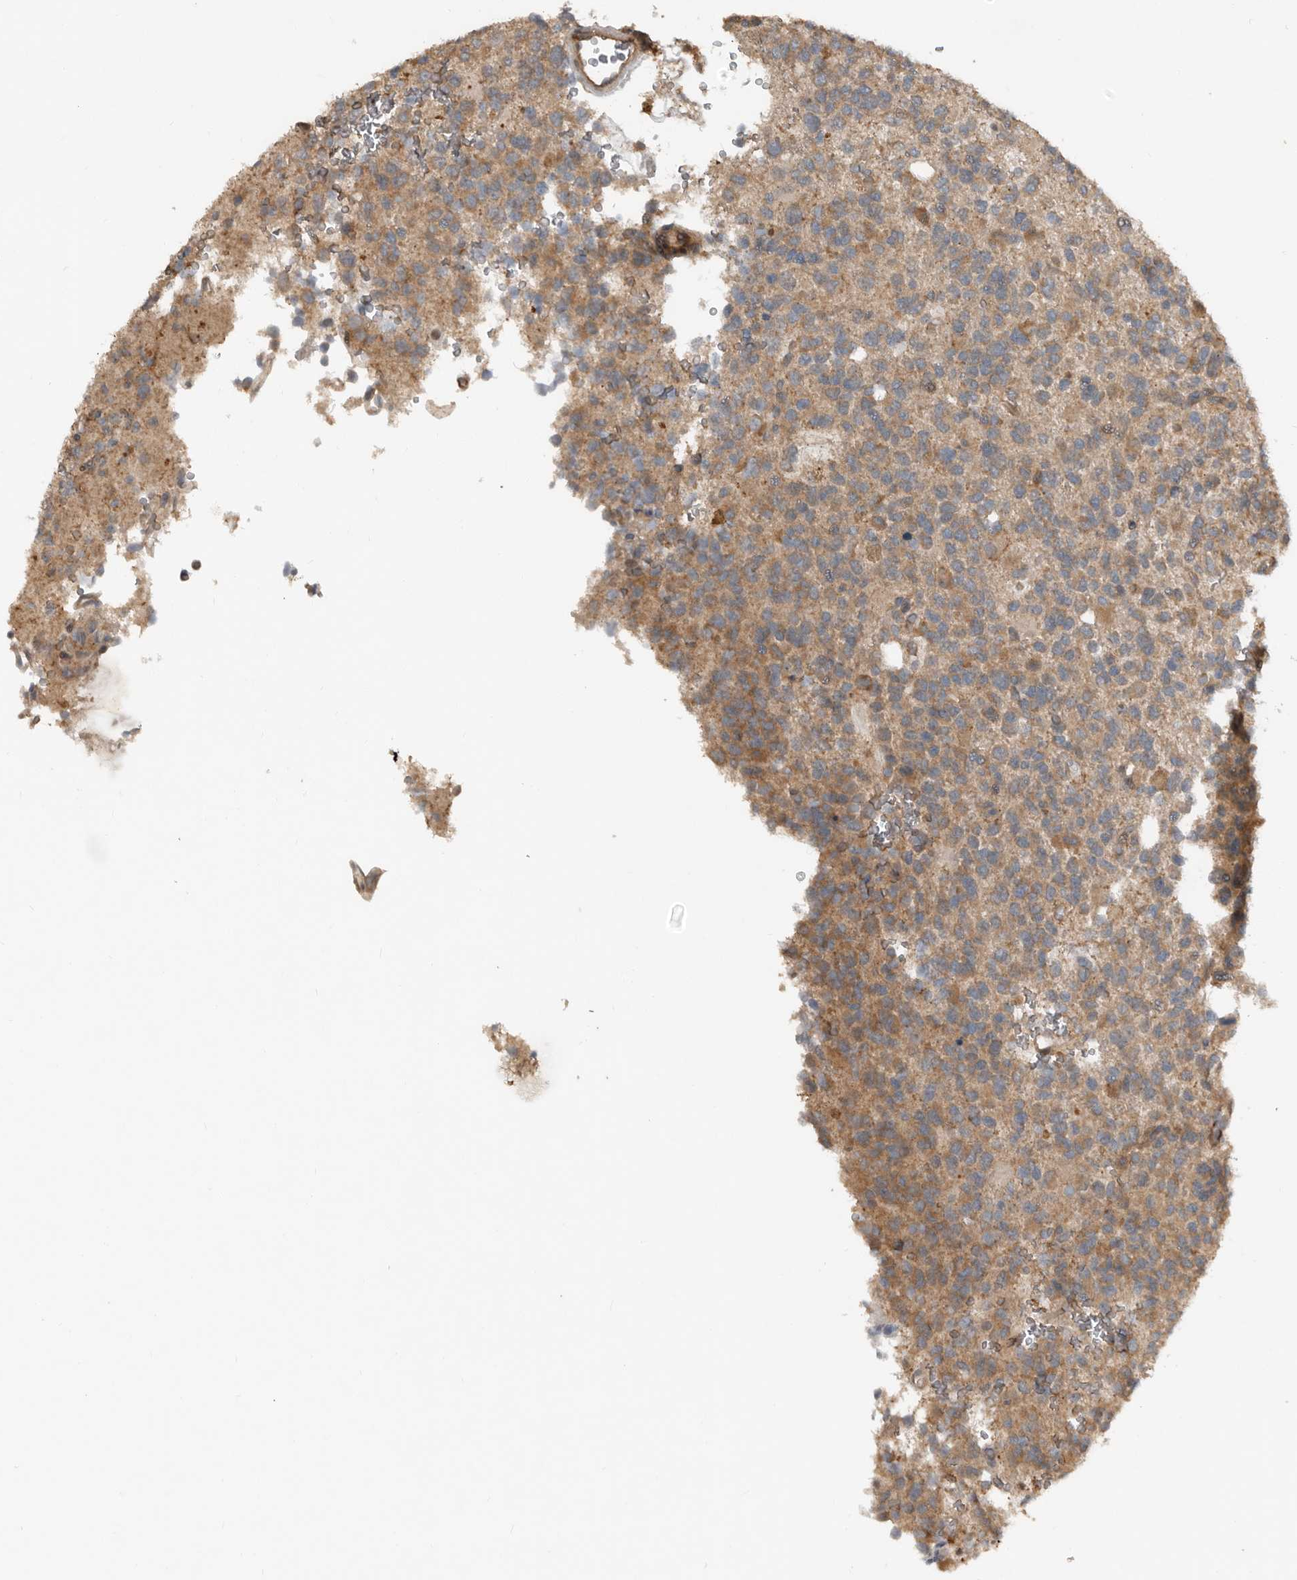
{"staining": {"intensity": "moderate", "quantity": "25%-75%", "location": "cytoplasmic/membranous"}, "tissue": "glioma", "cell_type": "Tumor cells", "image_type": "cancer", "snomed": [{"axis": "morphology", "description": "Glioma, malignant, High grade"}, {"axis": "topography", "description": "Brain"}], "caption": "Malignant glioma (high-grade) tissue reveals moderate cytoplasmic/membranous expression in approximately 25%-75% of tumor cells", "gene": "TEAD3", "patient": {"sex": "female", "age": 62}}